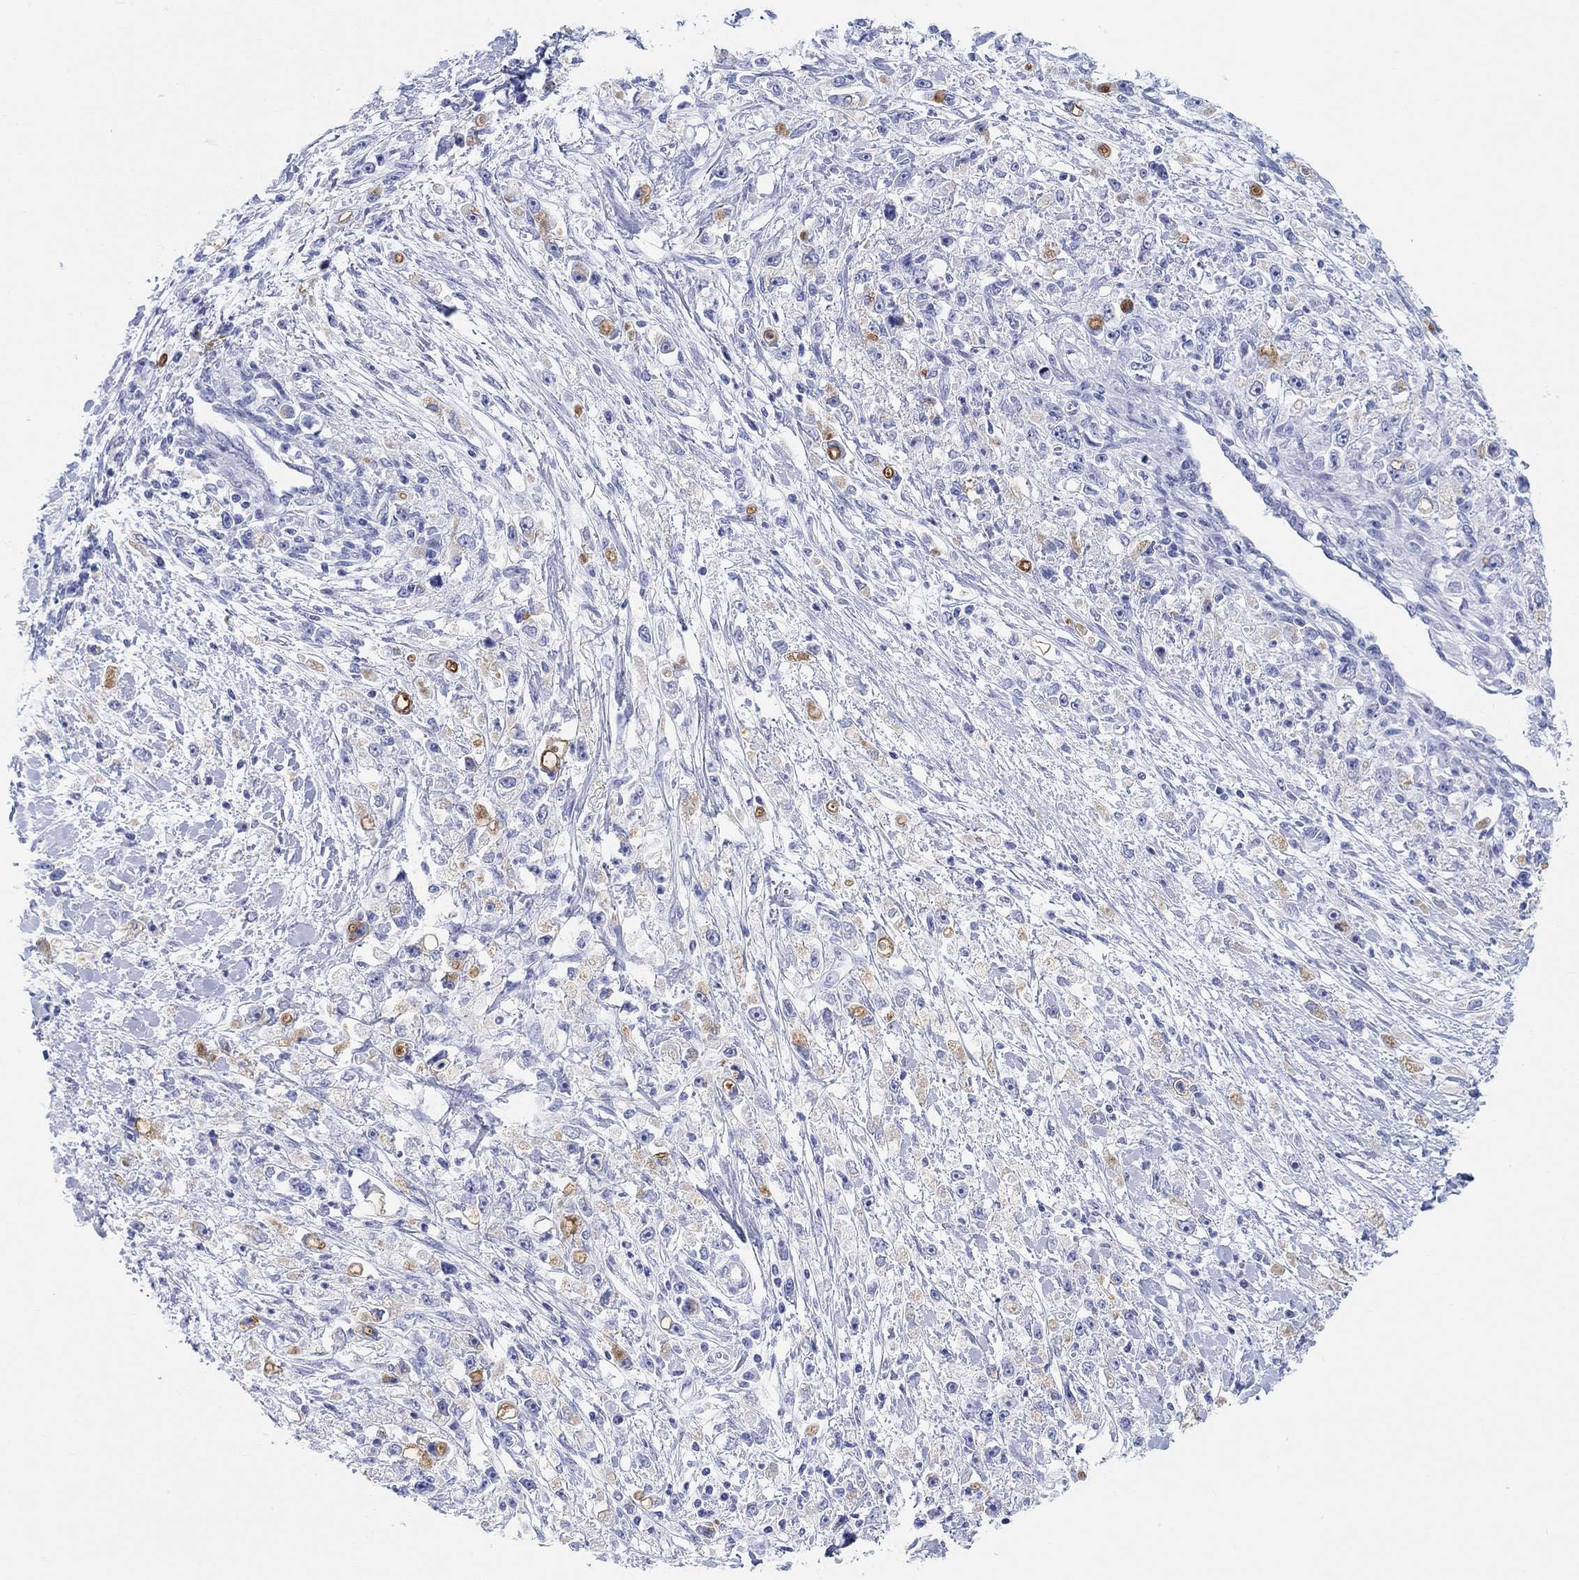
{"staining": {"intensity": "weak", "quantity": "<25%", "location": "cytoplasmic/membranous"}, "tissue": "stomach cancer", "cell_type": "Tumor cells", "image_type": "cancer", "snomed": [{"axis": "morphology", "description": "Adenocarcinoma, NOS"}, {"axis": "topography", "description": "Stomach"}], "caption": "This is an immunohistochemistry (IHC) image of stomach cancer. There is no staining in tumor cells.", "gene": "XIRP2", "patient": {"sex": "female", "age": 59}}